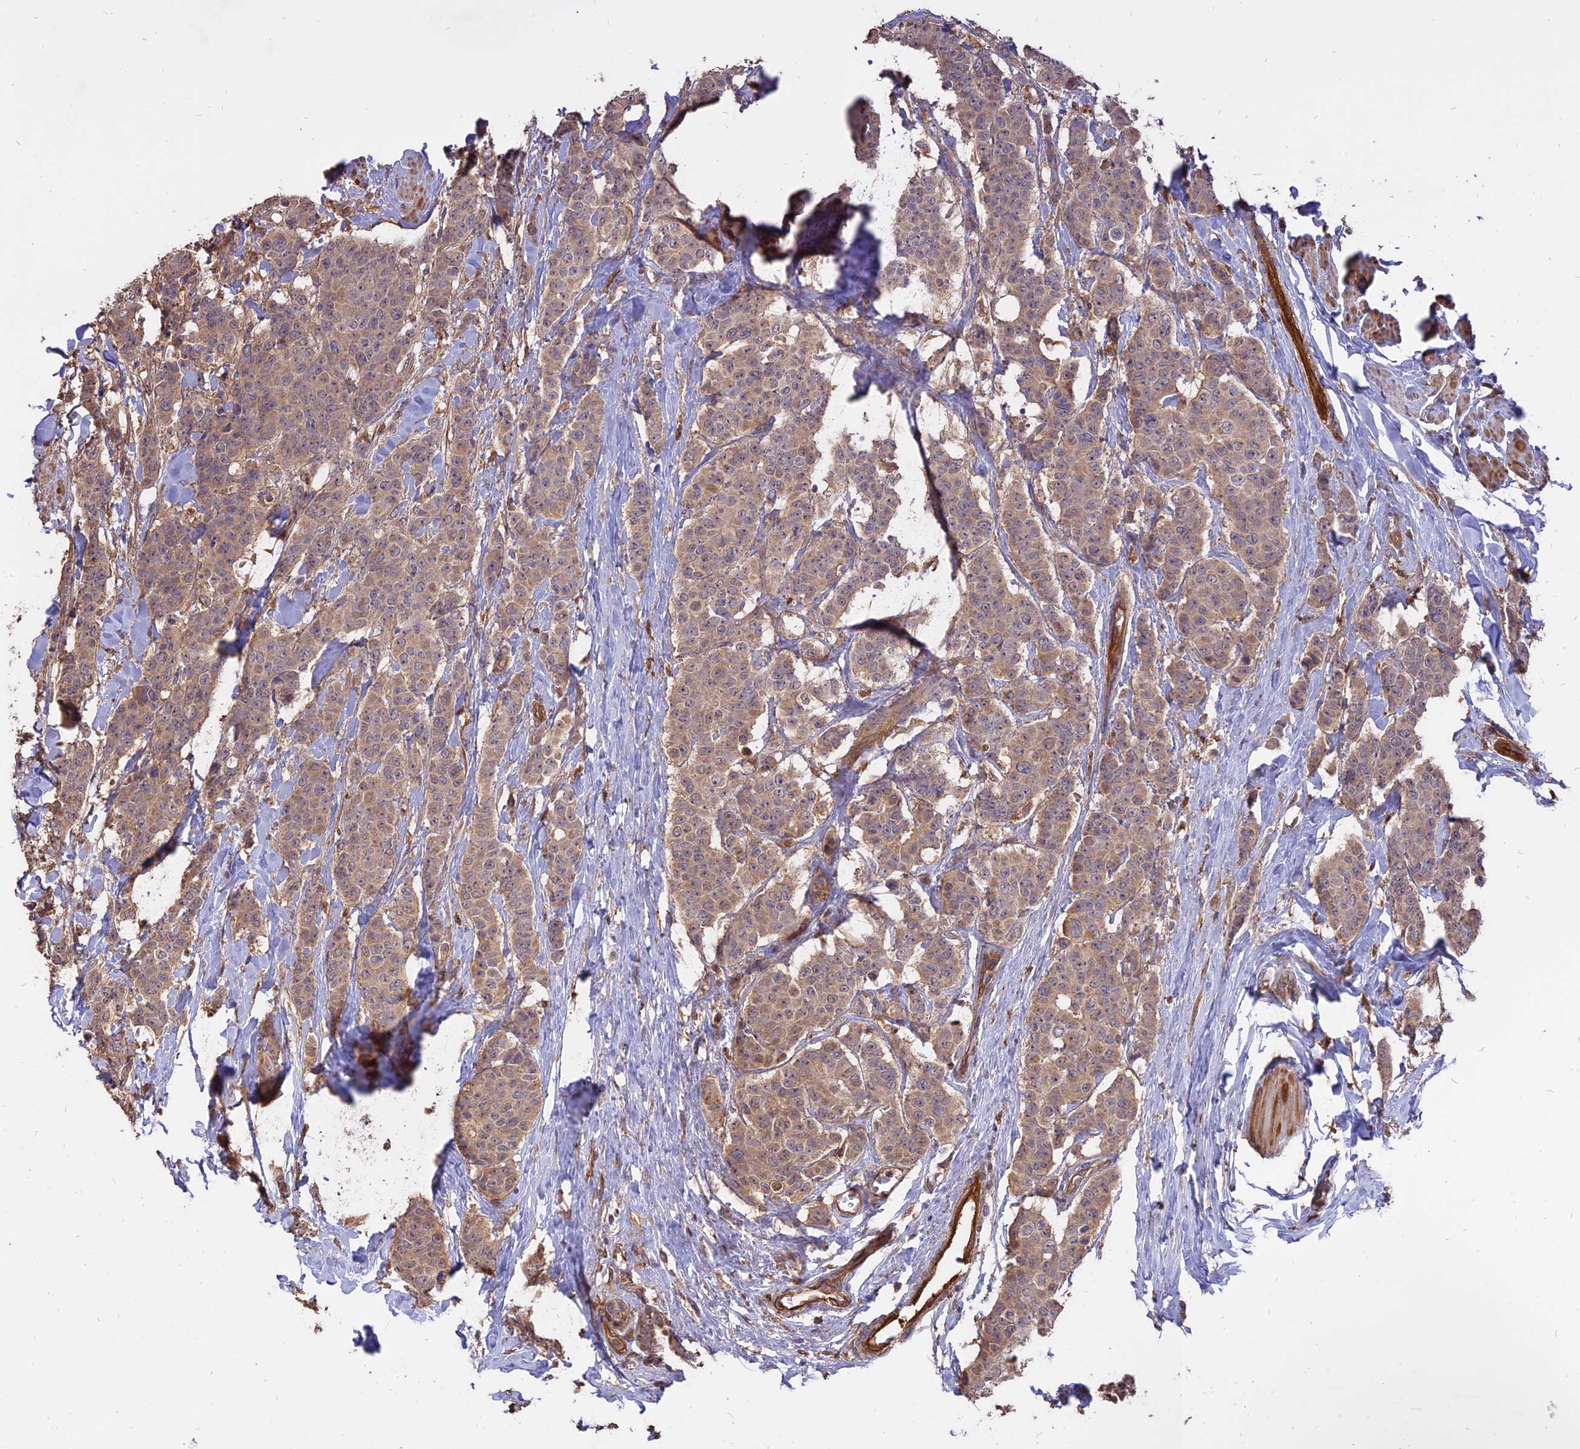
{"staining": {"intensity": "weak", "quantity": ">75%", "location": "cytoplasmic/membranous"}, "tissue": "breast cancer", "cell_type": "Tumor cells", "image_type": "cancer", "snomed": [{"axis": "morphology", "description": "Duct carcinoma"}, {"axis": "topography", "description": "Breast"}], "caption": "IHC (DAB (3,3'-diaminobenzidine)) staining of human breast cancer reveals weak cytoplasmic/membranous protein staining in approximately >75% of tumor cells.", "gene": "SAC3D1", "patient": {"sex": "female", "age": 40}}